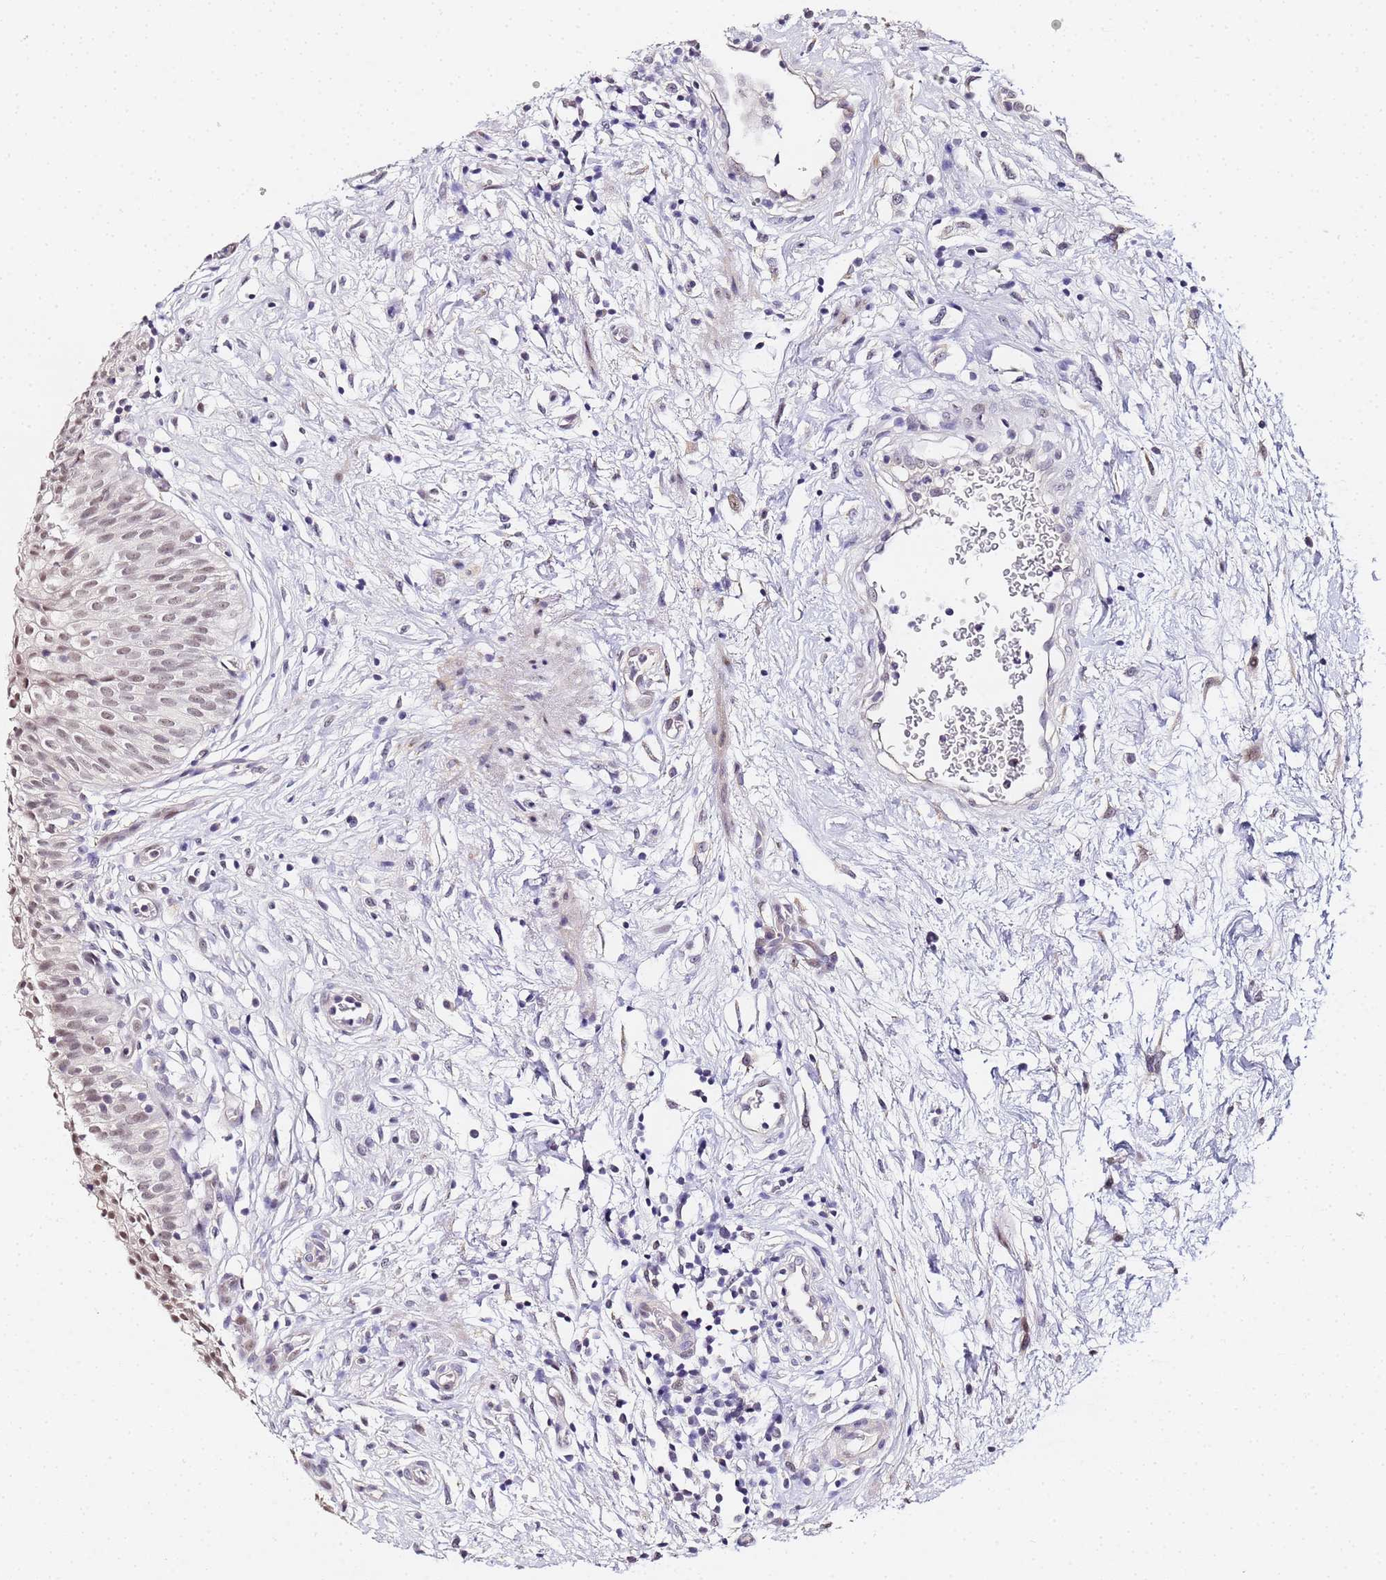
{"staining": {"intensity": "moderate", "quantity": "25%-75%", "location": "nuclear"}, "tissue": "urinary bladder", "cell_type": "Urothelial cells", "image_type": "normal", "snomed": [{"axis": "morphology", "description": "Normal tissue, NOS"}, {"axis": "topography", "description": "Urinary bladder"}], "caption": "A histopathology image showing moderate nuclear staining in about 25%-75% of urothelial cells in normal urinary bladder, as visualized by brown immunohistochemical staining.", "gene": "LSM3", "patient": {"sex": "male", "age": 55}}